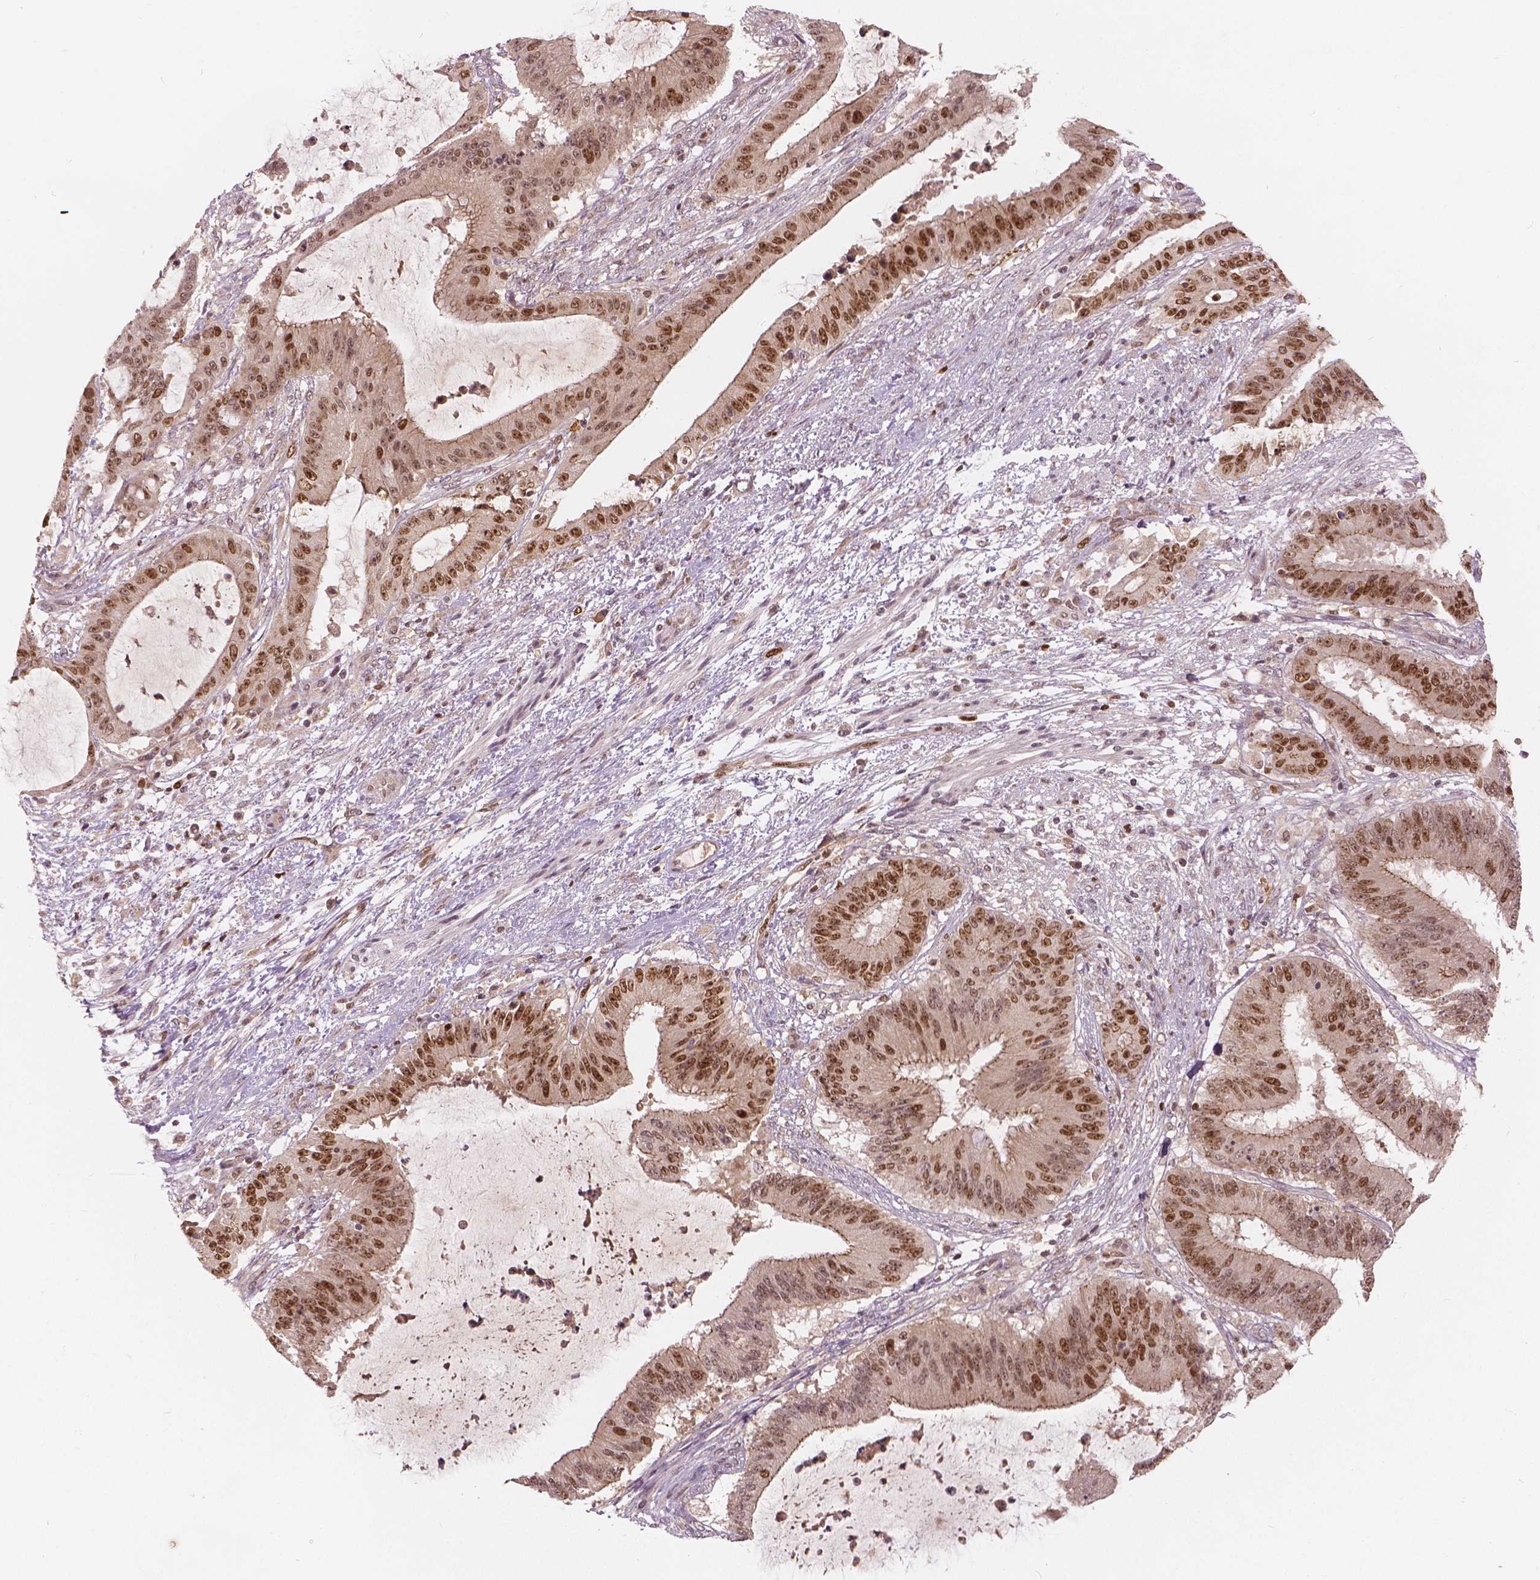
{"staining": {"intensity": "moderate", "quantity": ">75%", "location": "nuclear"}, "tissue": "liver cancer", "cell_type": "Tumor cells", "image_type": "cancer", "snomed": [{"axis": "morphology", "description": "Normal tissue, NOS"}, {"axis": "morphology", "description": "Cholangiocarcinoma"}, {"axis": "topography", "description": "Liver"}, {"axis": "topography", "description": "Peripheral nerve tissue"}], "caption": "Brown immunohistochemical staining in human cholangiocarcinoma (liver) demonstrates moderate nuclear expression in approximately >75% of tumor cells.", "gene": "NSD2", "patient": {"sex": "female", "age": 73}}